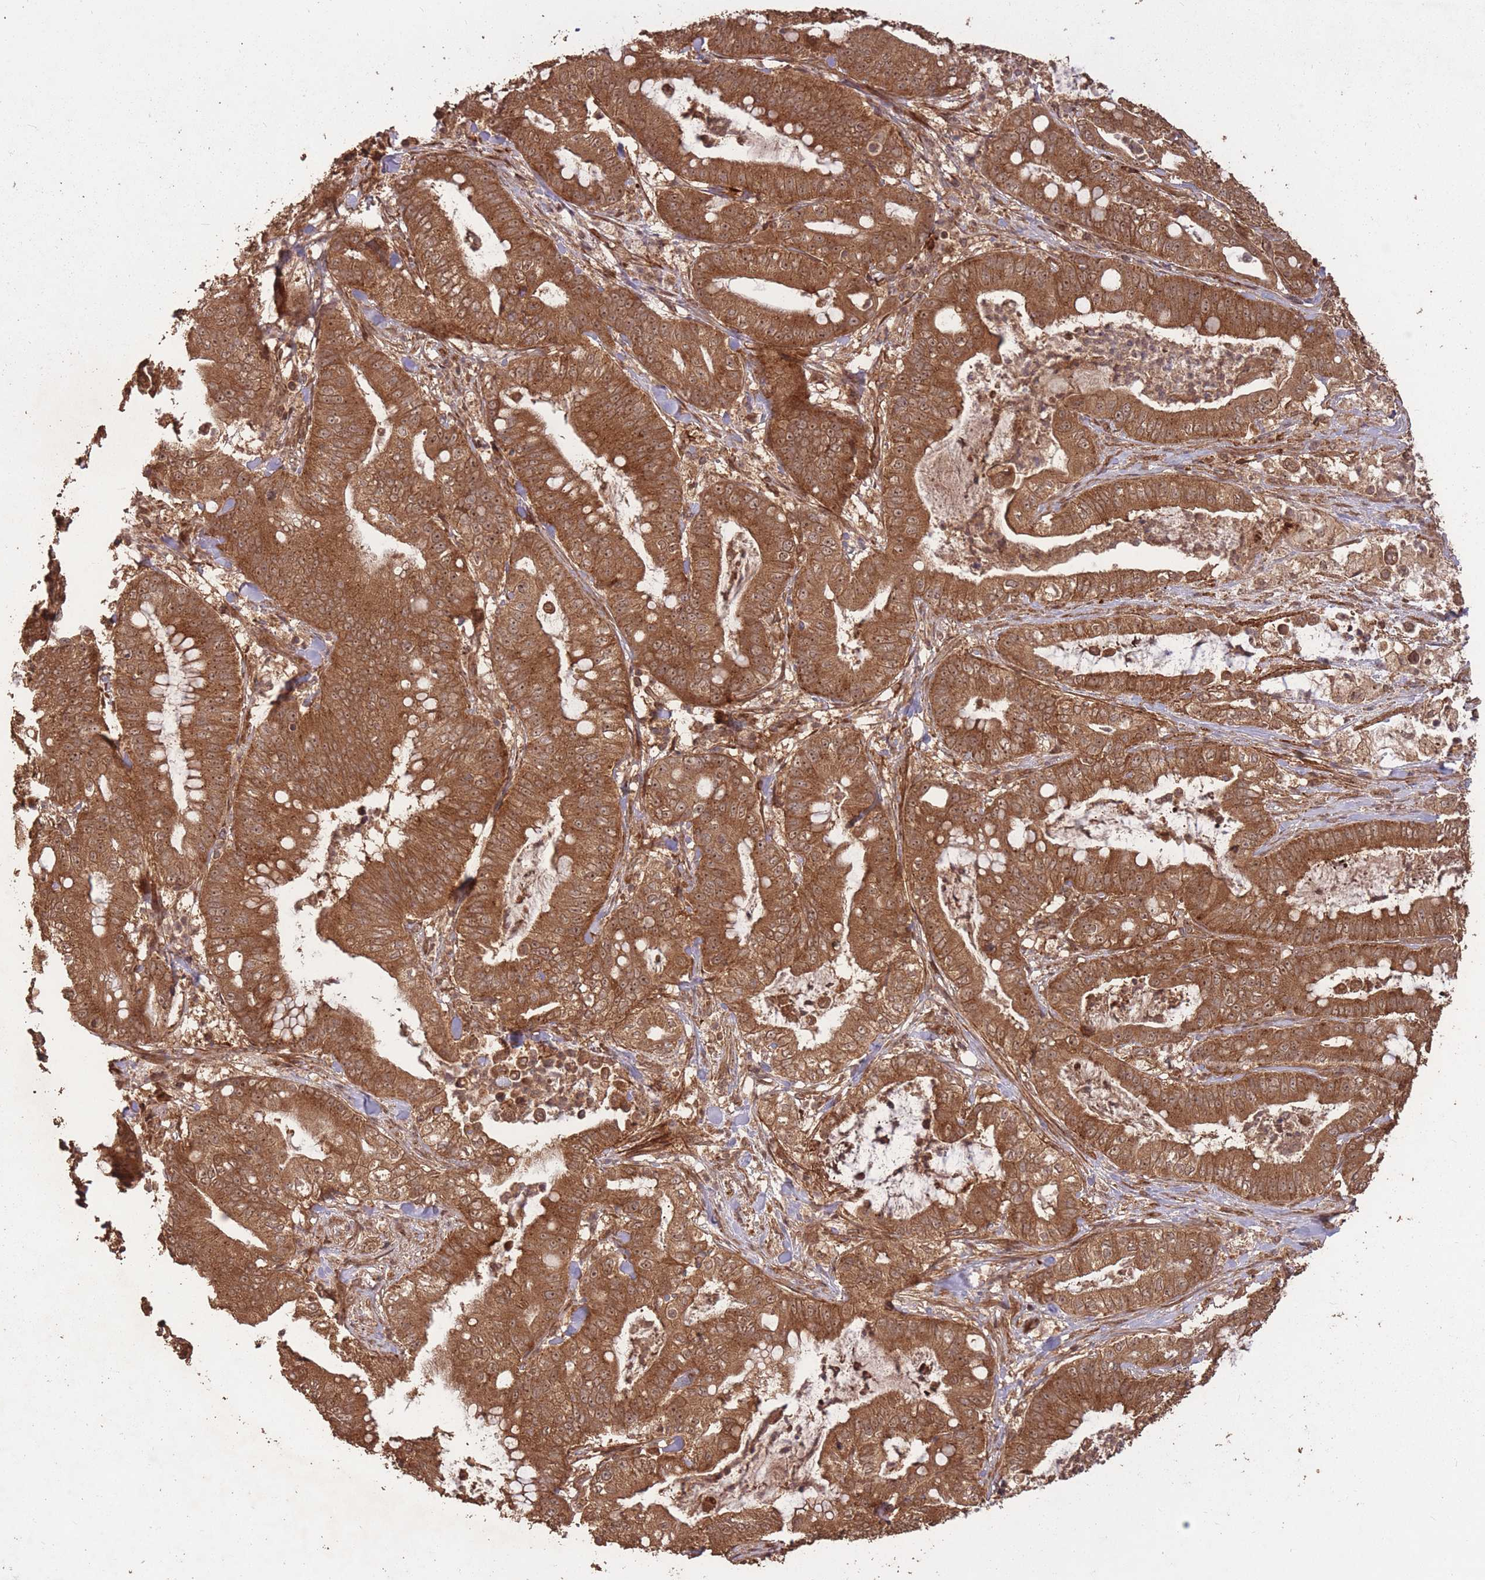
{"staining": {"intensity": "strong", "quantity": ">75%", "location": "cytoplasmic/membranous,nuclear"}, "tissue": "pancreatic cancer", "cell_type": "Tumor cells", "image_type": "cancer", "snomed": [{"axis": "morphology", "description": "Adenocarcinoma, NOS"}, {"axis": "topography", "description": "Pancreas"}], "caption": "Human pancreatic cancer stained for a protein (brown) reveals strong cytoplasmic/membranous and nuclear positive staining in about >75% of tumor cells.", "gene": "ERBB3", "patient": {"sex": "male", "age": 71}}